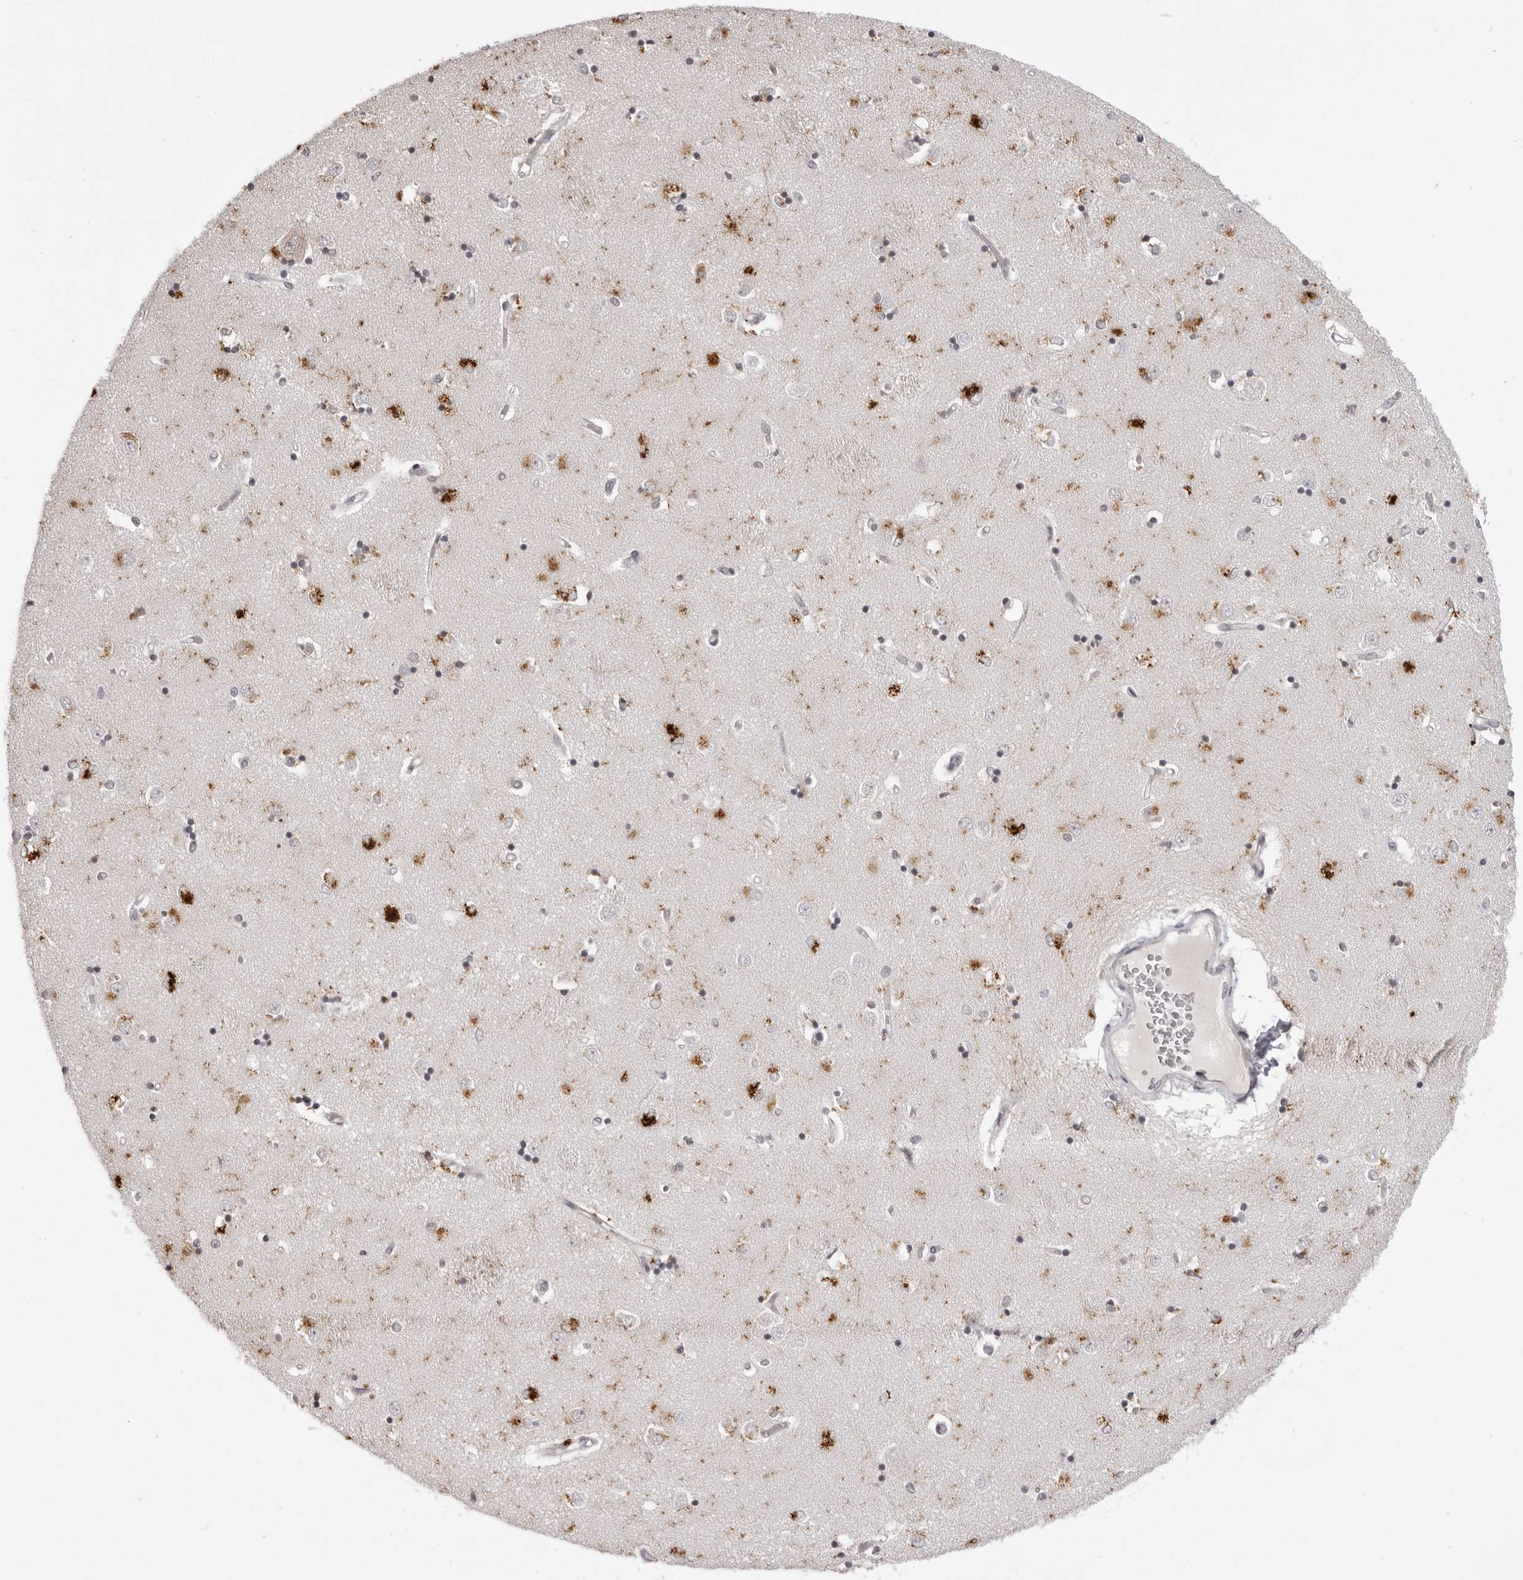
{"staining": {"intensity": "moderate", "quantity": "<25%", "location": "cytoplasmic/membranous"}, "tissue": "caudate", "cell_type": "Glial cells", "image_type": "normal", "snomed": [{"axis": "morphology", "description": "Normal tissue, NOS"}, {"axis": "topography", "description": "Lateral ventricle wall"}], "caption": "Immunohistochemical staining of normal caudate shows moderate cytoplasmic/membranous protein staining in about <25% of glial cells. The staining was performed using DAB, with brown indicating positive protein expression. Nuclei are stained blue with hematoxylin.", "gene": "SUGCT", "patient": {"sex": "male", "age": 45}}